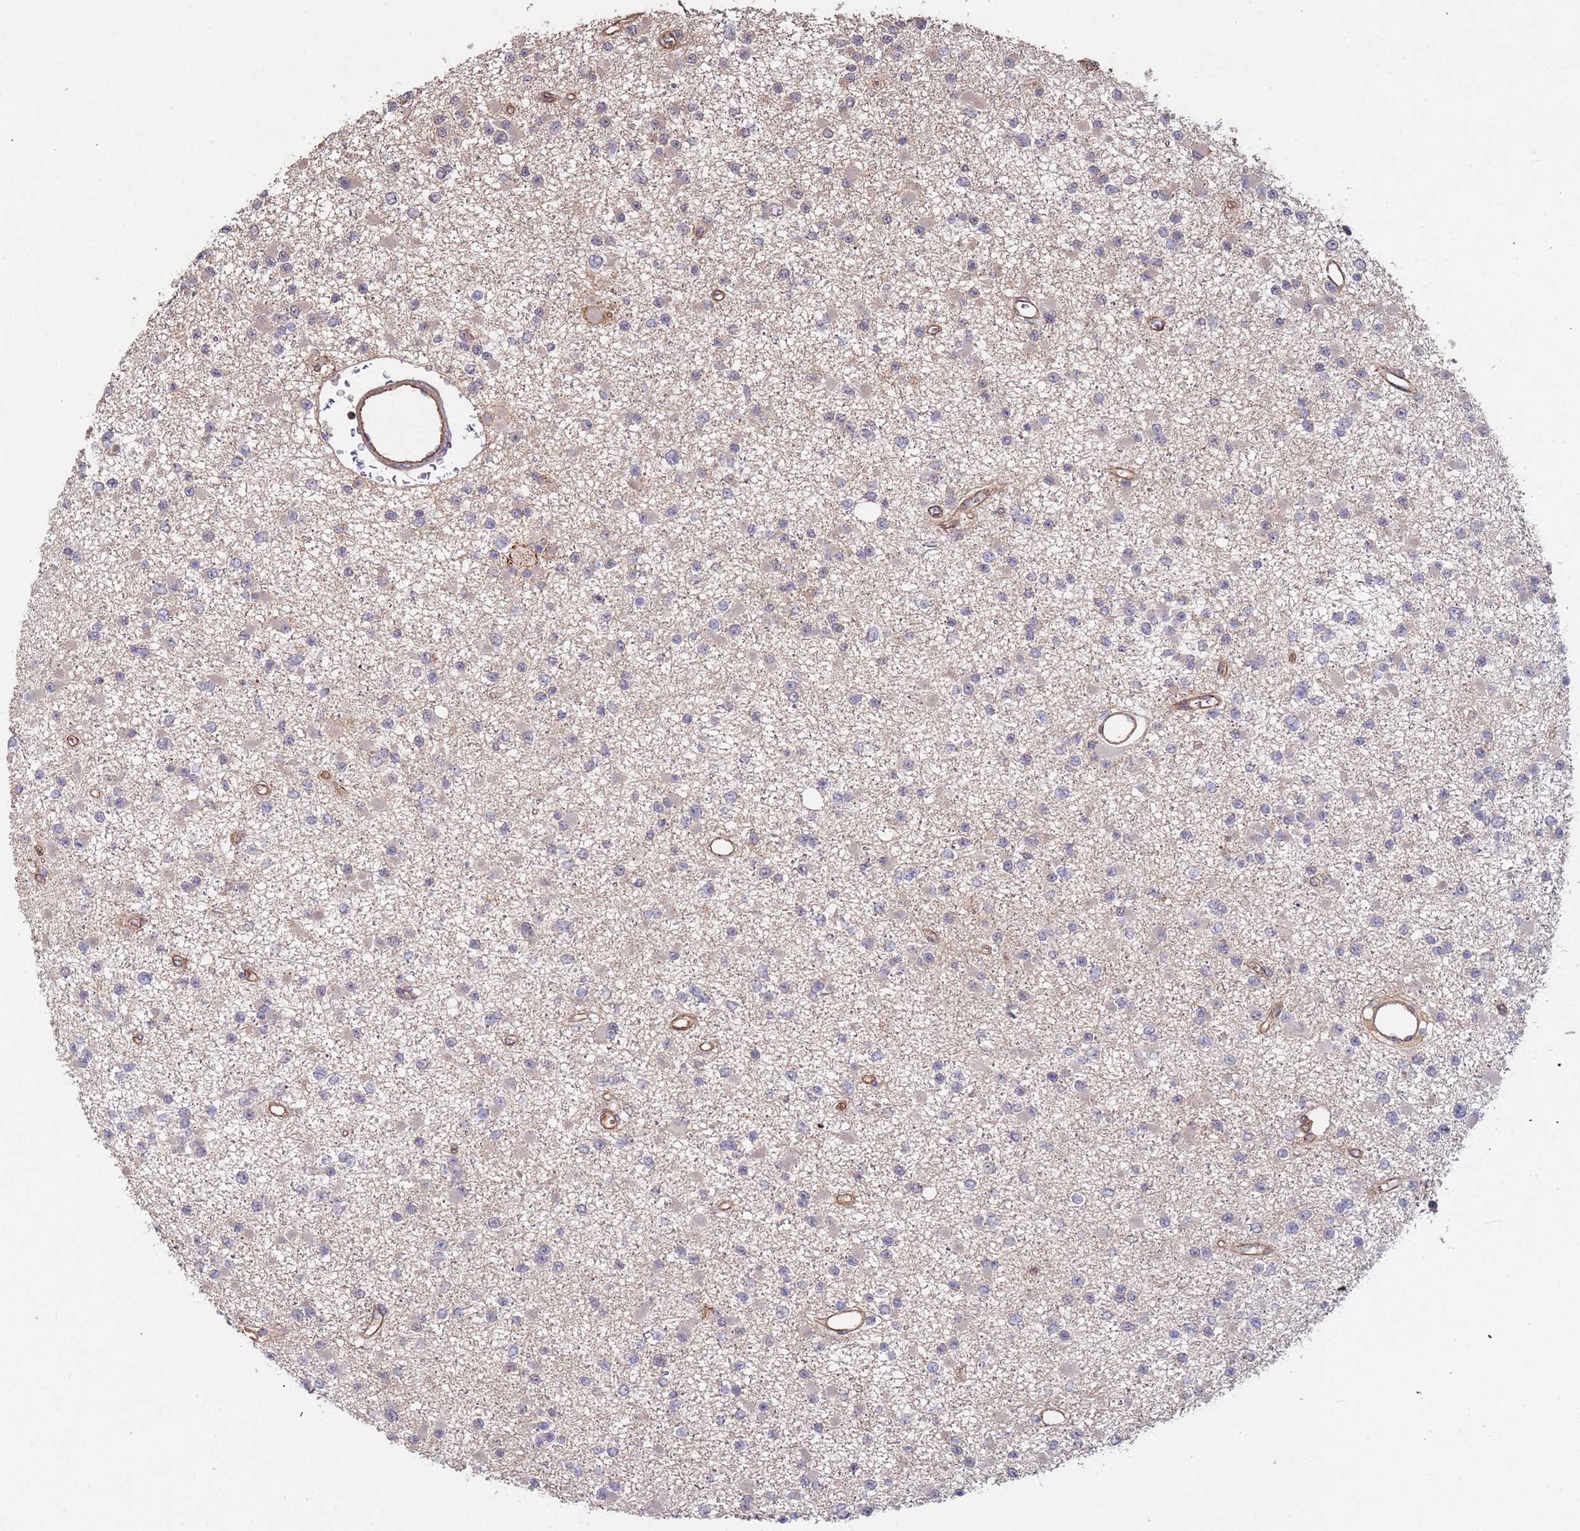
{"staining": {"intensity": "negative", "quantity": "none", "location": "none"}, "tissue": "glioma", "cell_type": "Tumor cells", "image_type": "cancer", "snomed": [{"axis": "morphology", "description": "Glioma, malignant, Low grade"}, {"axis": "topography", "description": "Brain"}], "caption": "The micrograph displays no staining of tumor cells in malignant low-grade glioma.", "gene": "KANSL1L", "patient": {"sex": "female", "age": 22}}